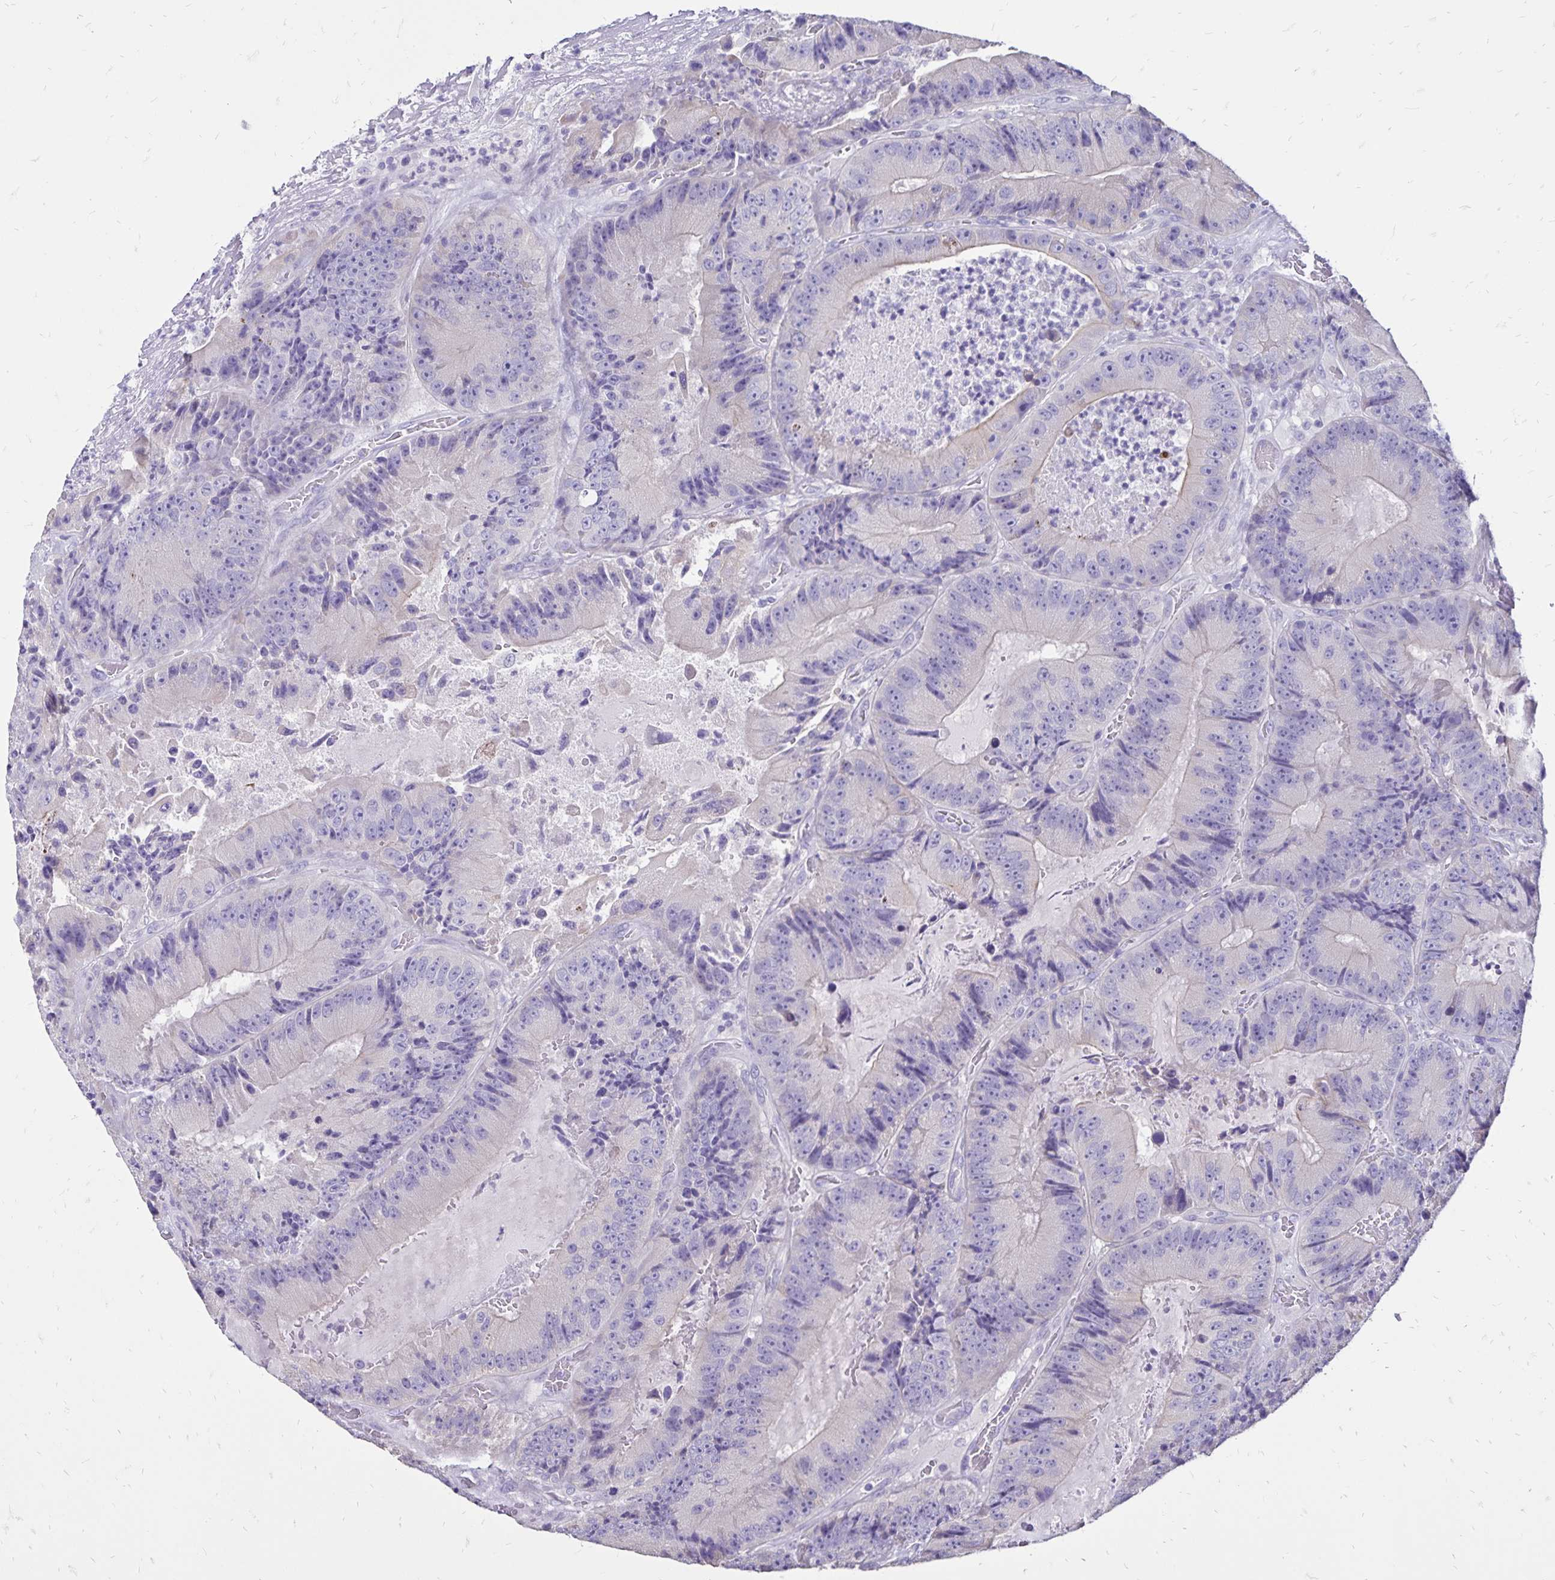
{"staining": {"intensity": "negative", "quantity": "none", "location": "none"}, "tissue": "colorectal cancer", "cell_type": "Tumor cells", "image_type": "cancer", "snomed": [{"axis": "morphology", "description": "Adenocarcinoma, NOS"}, {"axis": "topography", "description": "Colon"}], "caption": "Tumor cells are negative for brown protein staining in colorectal cancer (adenocarcinoma).", "gene": "EVPL", "patient": {"sex": "female", "age": 86}}